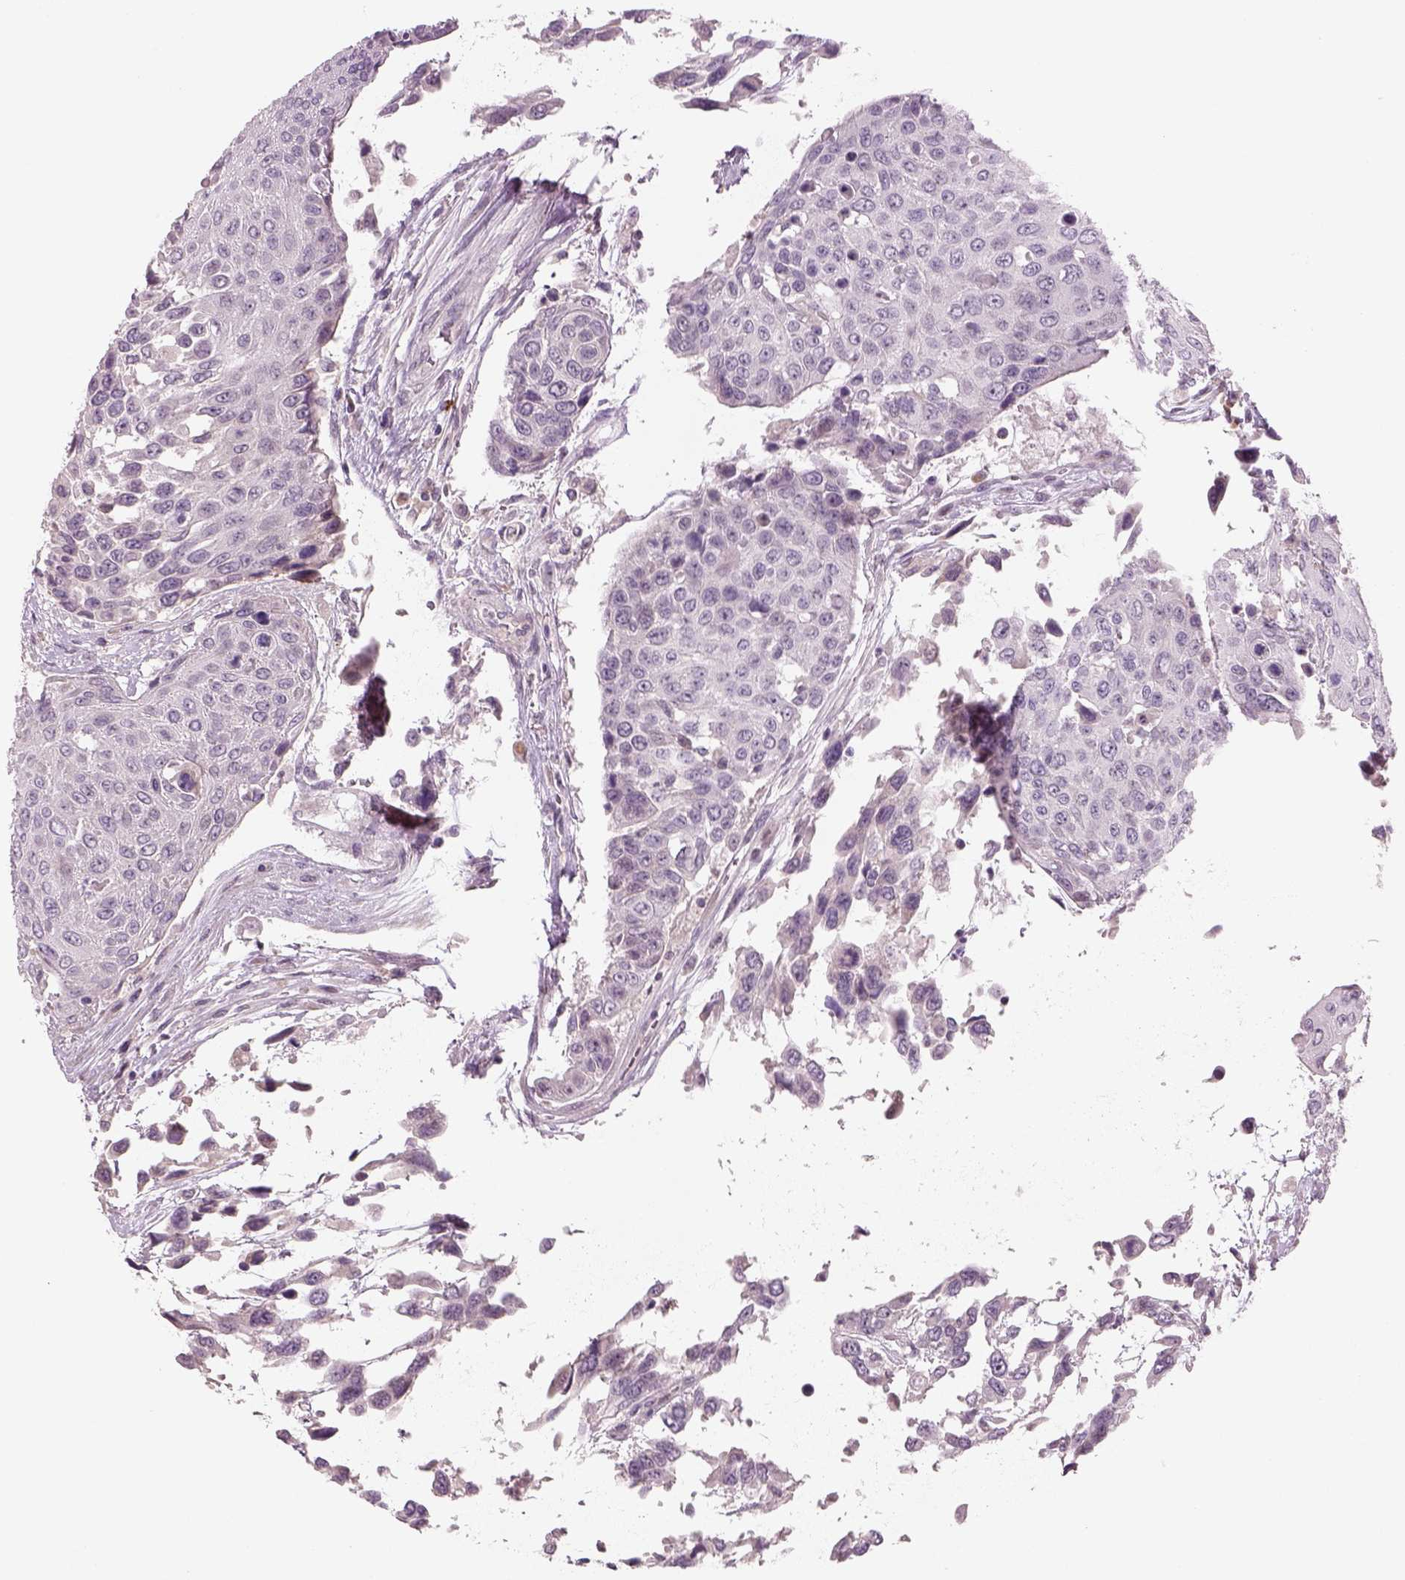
{"staining": {"intensity": "negative", "quantity": "none", "location": "none"}, "tissue": "urothelial cancer", "cell_type": "Tumor cells", "image_type": "cancer", "snomed": [{"axis": "morphology", "description": "Urothelial carcinoma, High grade"}, {"axis": "topography", "description": "Urinary bladder"}], "caption": "IHC of human urothelial cancer shows no positivity in tumor cells.", "gene": "PENK", "patient": {"sex": "female", "age": 70}}